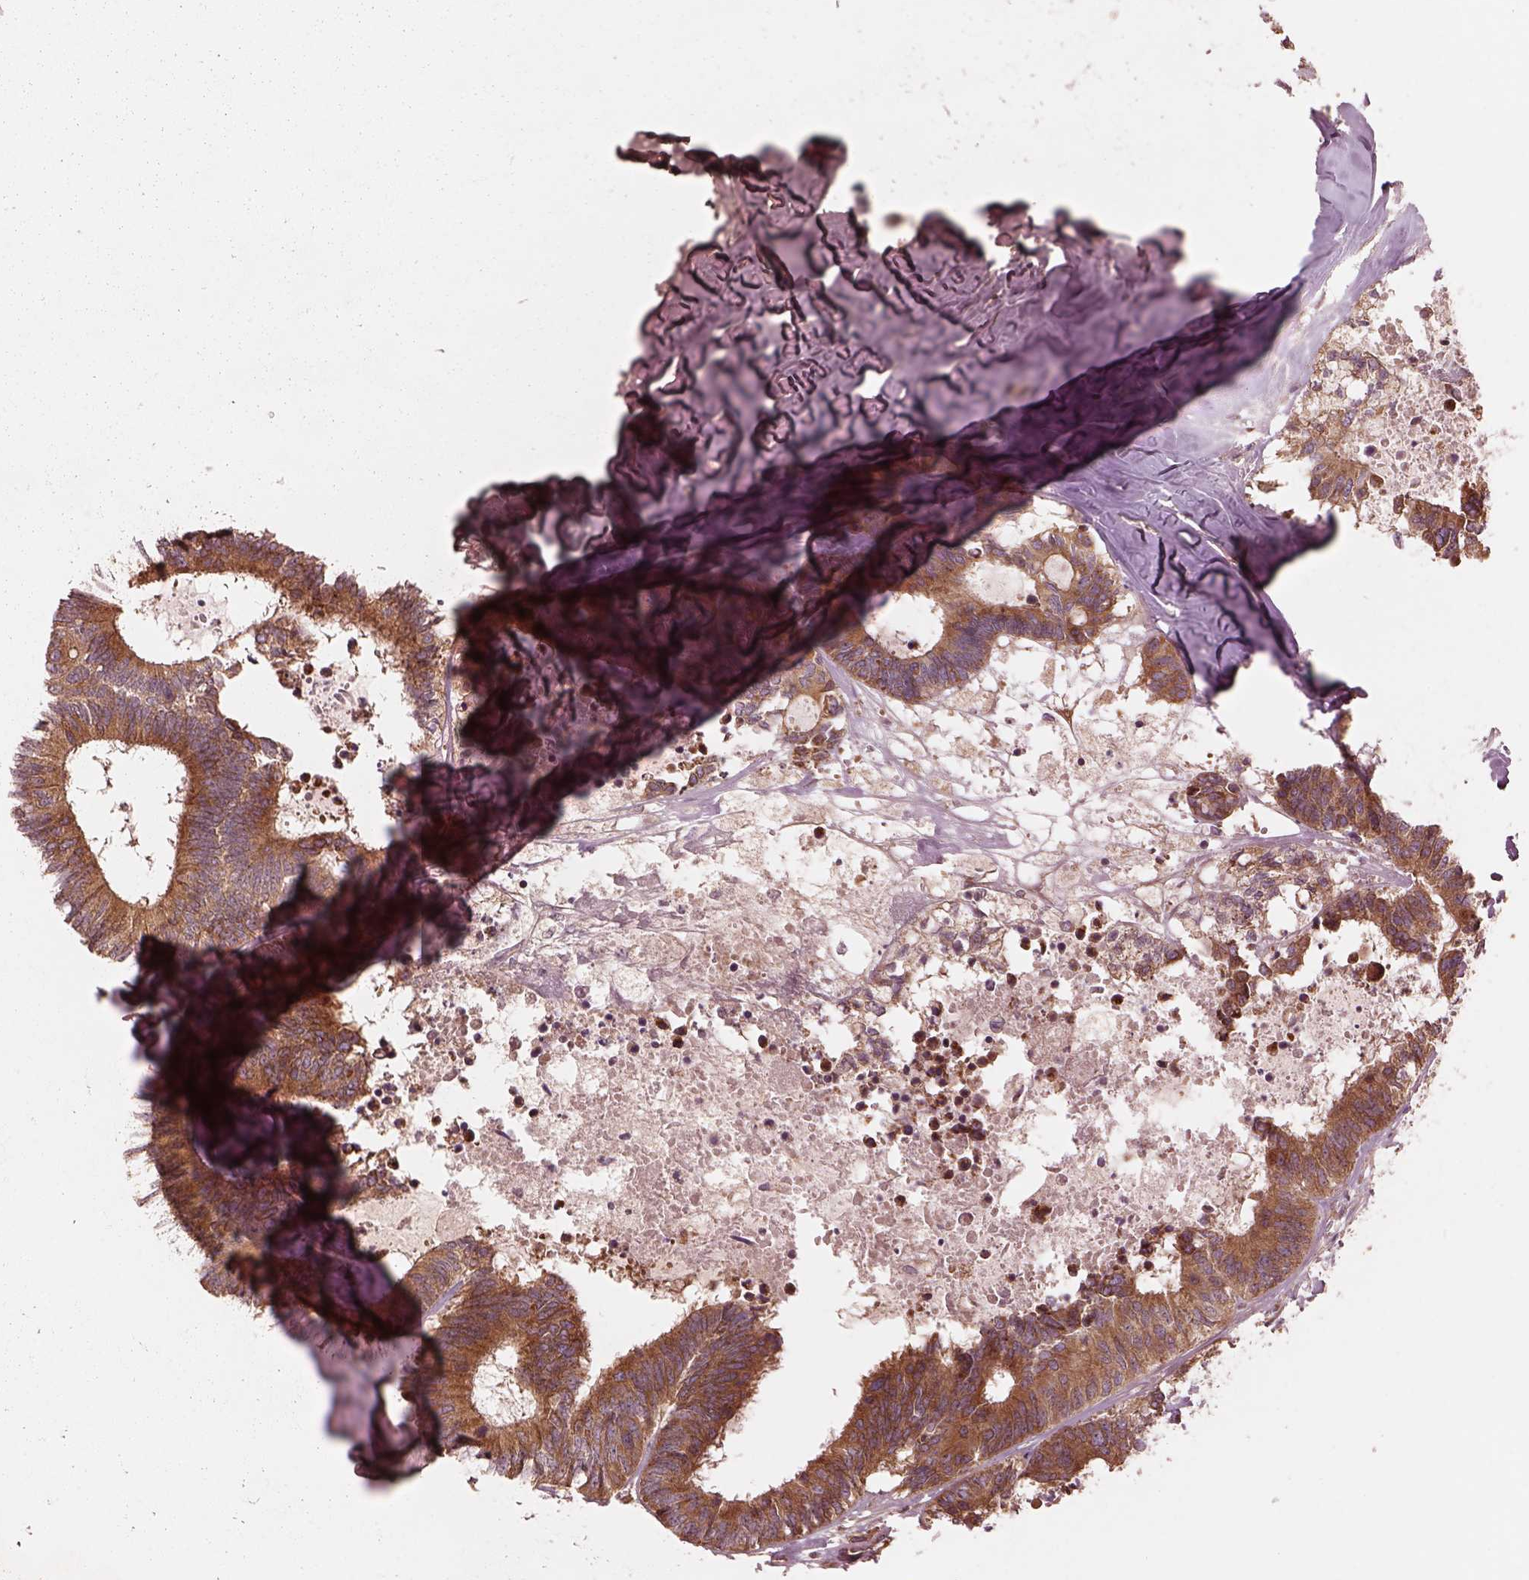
{"staining": {"intensity": "moderate", "quantity": ">75%", "location": "cytoplasmic/membranous"}, "tissue": "colorectal cancer", "cell_type": "Tumor cells", "image_type": "cancer", "snomed": [{"axis": "morphology", "description": "Adenocarcinoma, NOS"}, {"axis": "topography", "description": "Colon"}, {"axis": "topography", "description": "Rectum"}], "caption": "There is medium levels of moderate cytoplasmic/membranous positivity in tumor cells of colorectal adenocarcinoma, as demonstrated by immunohistochemical staining (brown color).", "gene": "PIK3R2", "patient": {"sex": "male", "age": 57}}